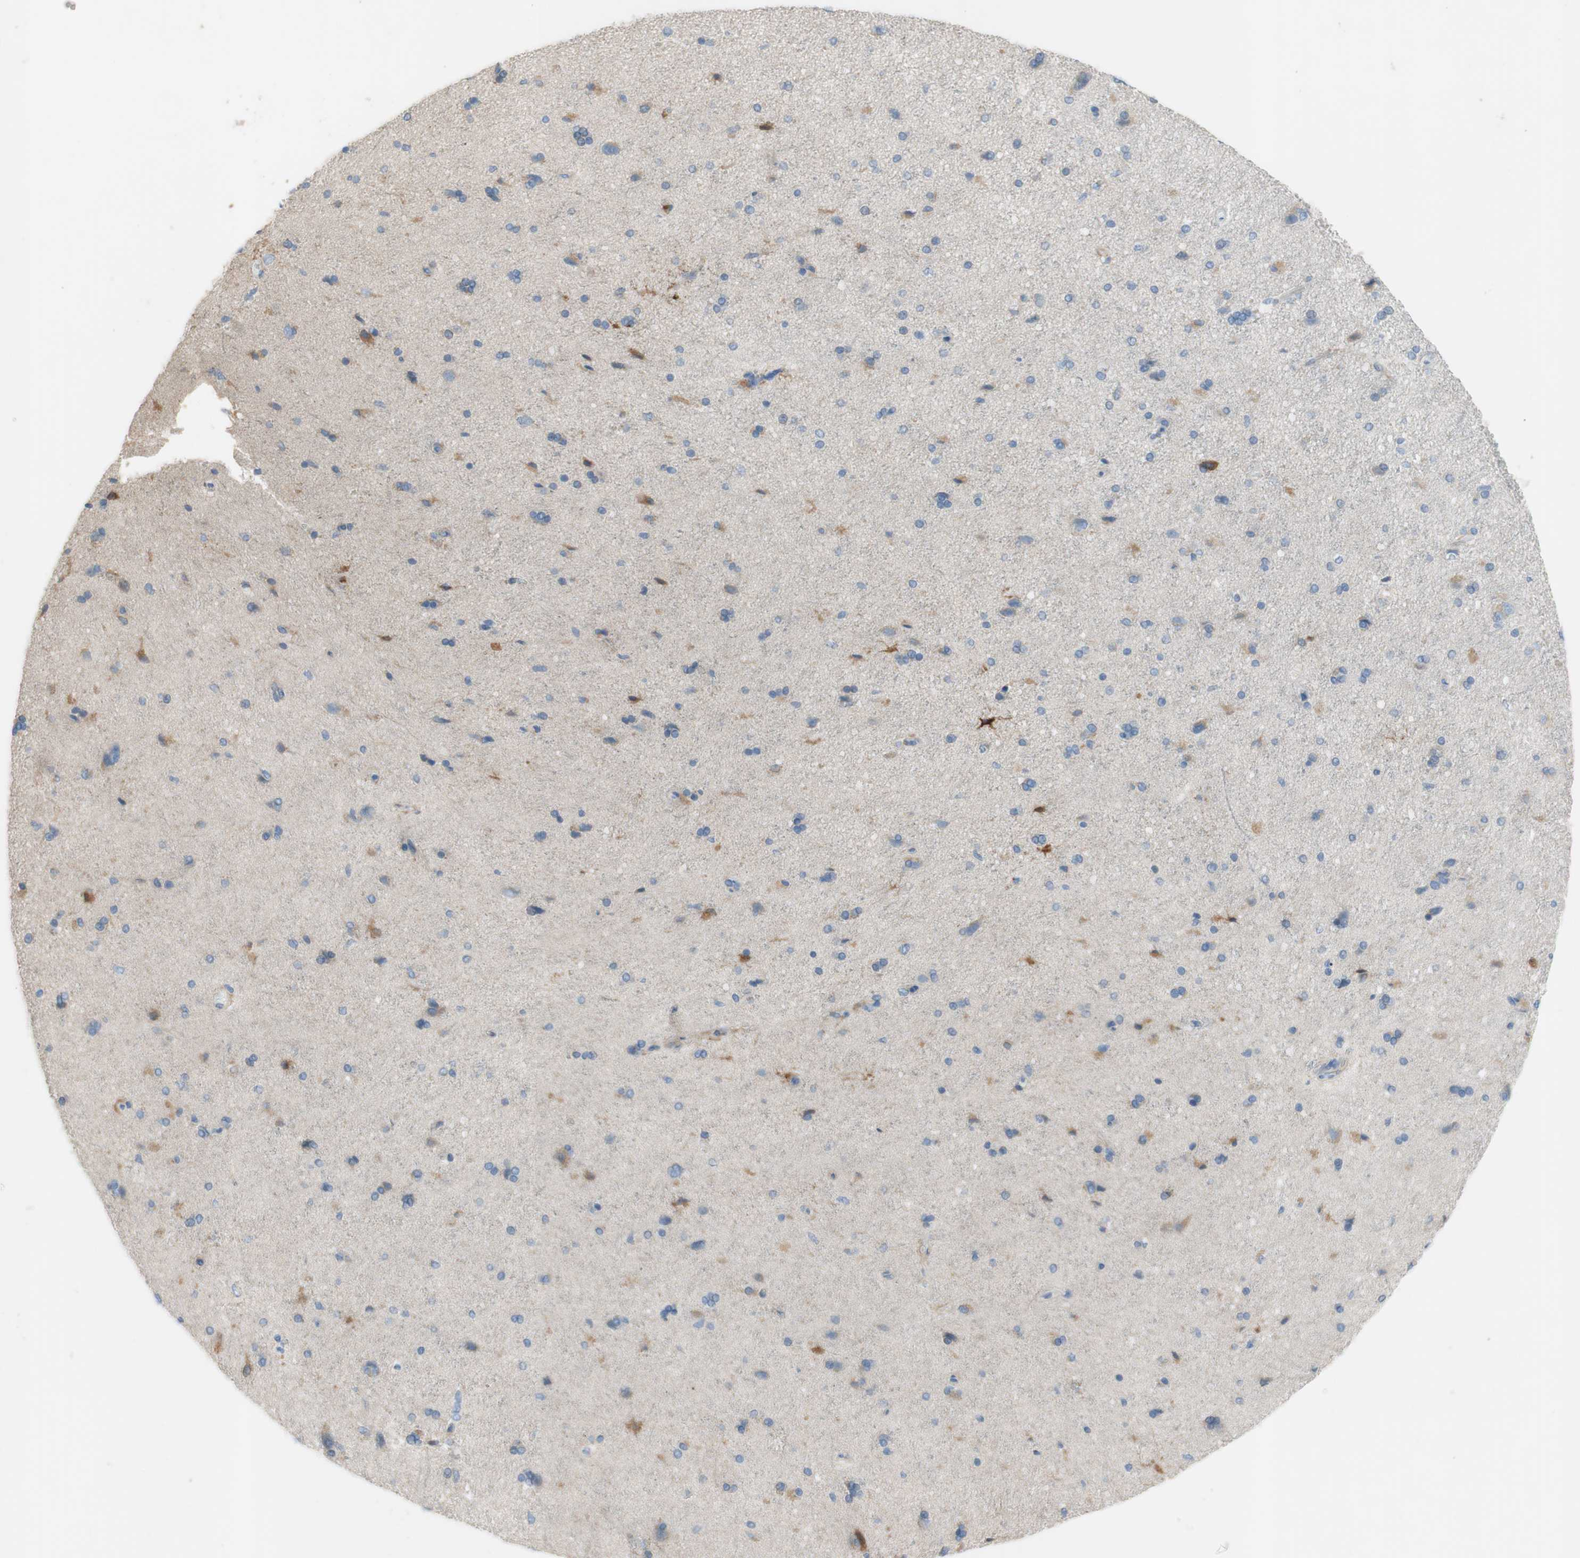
{"staining": {"intensity": "weak", "quantity": "25%-75%", "location": "cytoplasmic/membranous"}, "tissue": "cerebral cortex", "cell_type": "Endothelial cells", "image_type": "normal", "snomed": [{"axis": "morphology", "description": "Normal tissue, NOS"}, {"axis": "topography", "description": "Cerebral cortex"}], "caption": "Immunohistochemical staining of normal human cerebral cortex demonstrates low levels of weak cytoplasmic/membranous positivity in approximately 25%-75% of endothelial cells. Immunohistochemistry (ihc) stains the protein in brown and the nuclei are stained blue.", "gene": "FDFT1", "patient": {"sex": "male", "age": 62}}